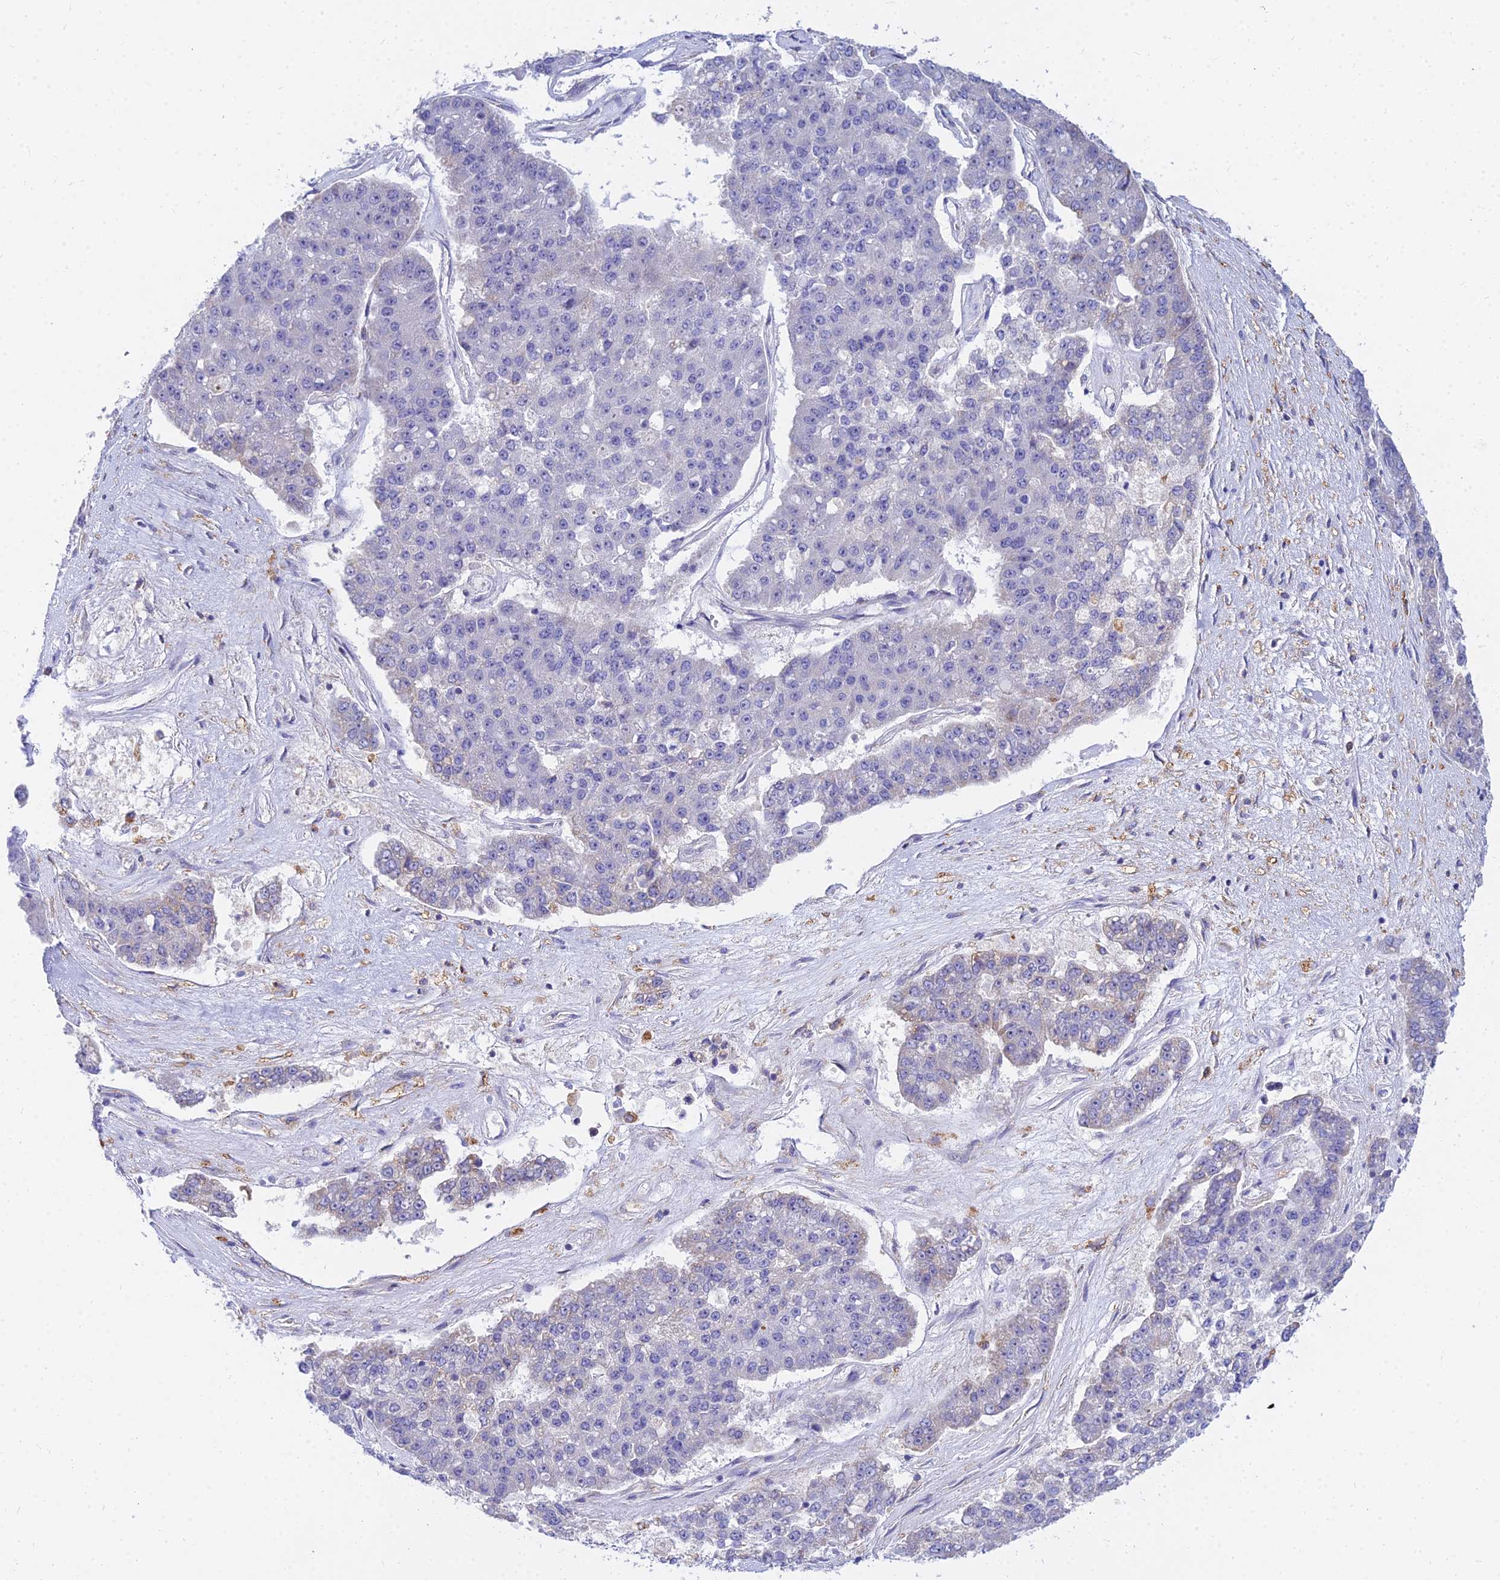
{"staining": {"intensity": "negative", "quantity": "none", "location": "none"}, "tissue": "pancreatic cancer", "cell_type": "Tumor cells", "image_type": "cancer", "snomed": [{"axis": "morphology", "description": "Adenocarcinoma, NOS"}, {"axis": "topography", "description": "Pancreas"}], "caption": "This is an IHC photomicrograph of pancreatic cancer. There is no staining in tumor cells.", "gene": "ARL8B", "patient": {"sex": "male", "age": 50}}